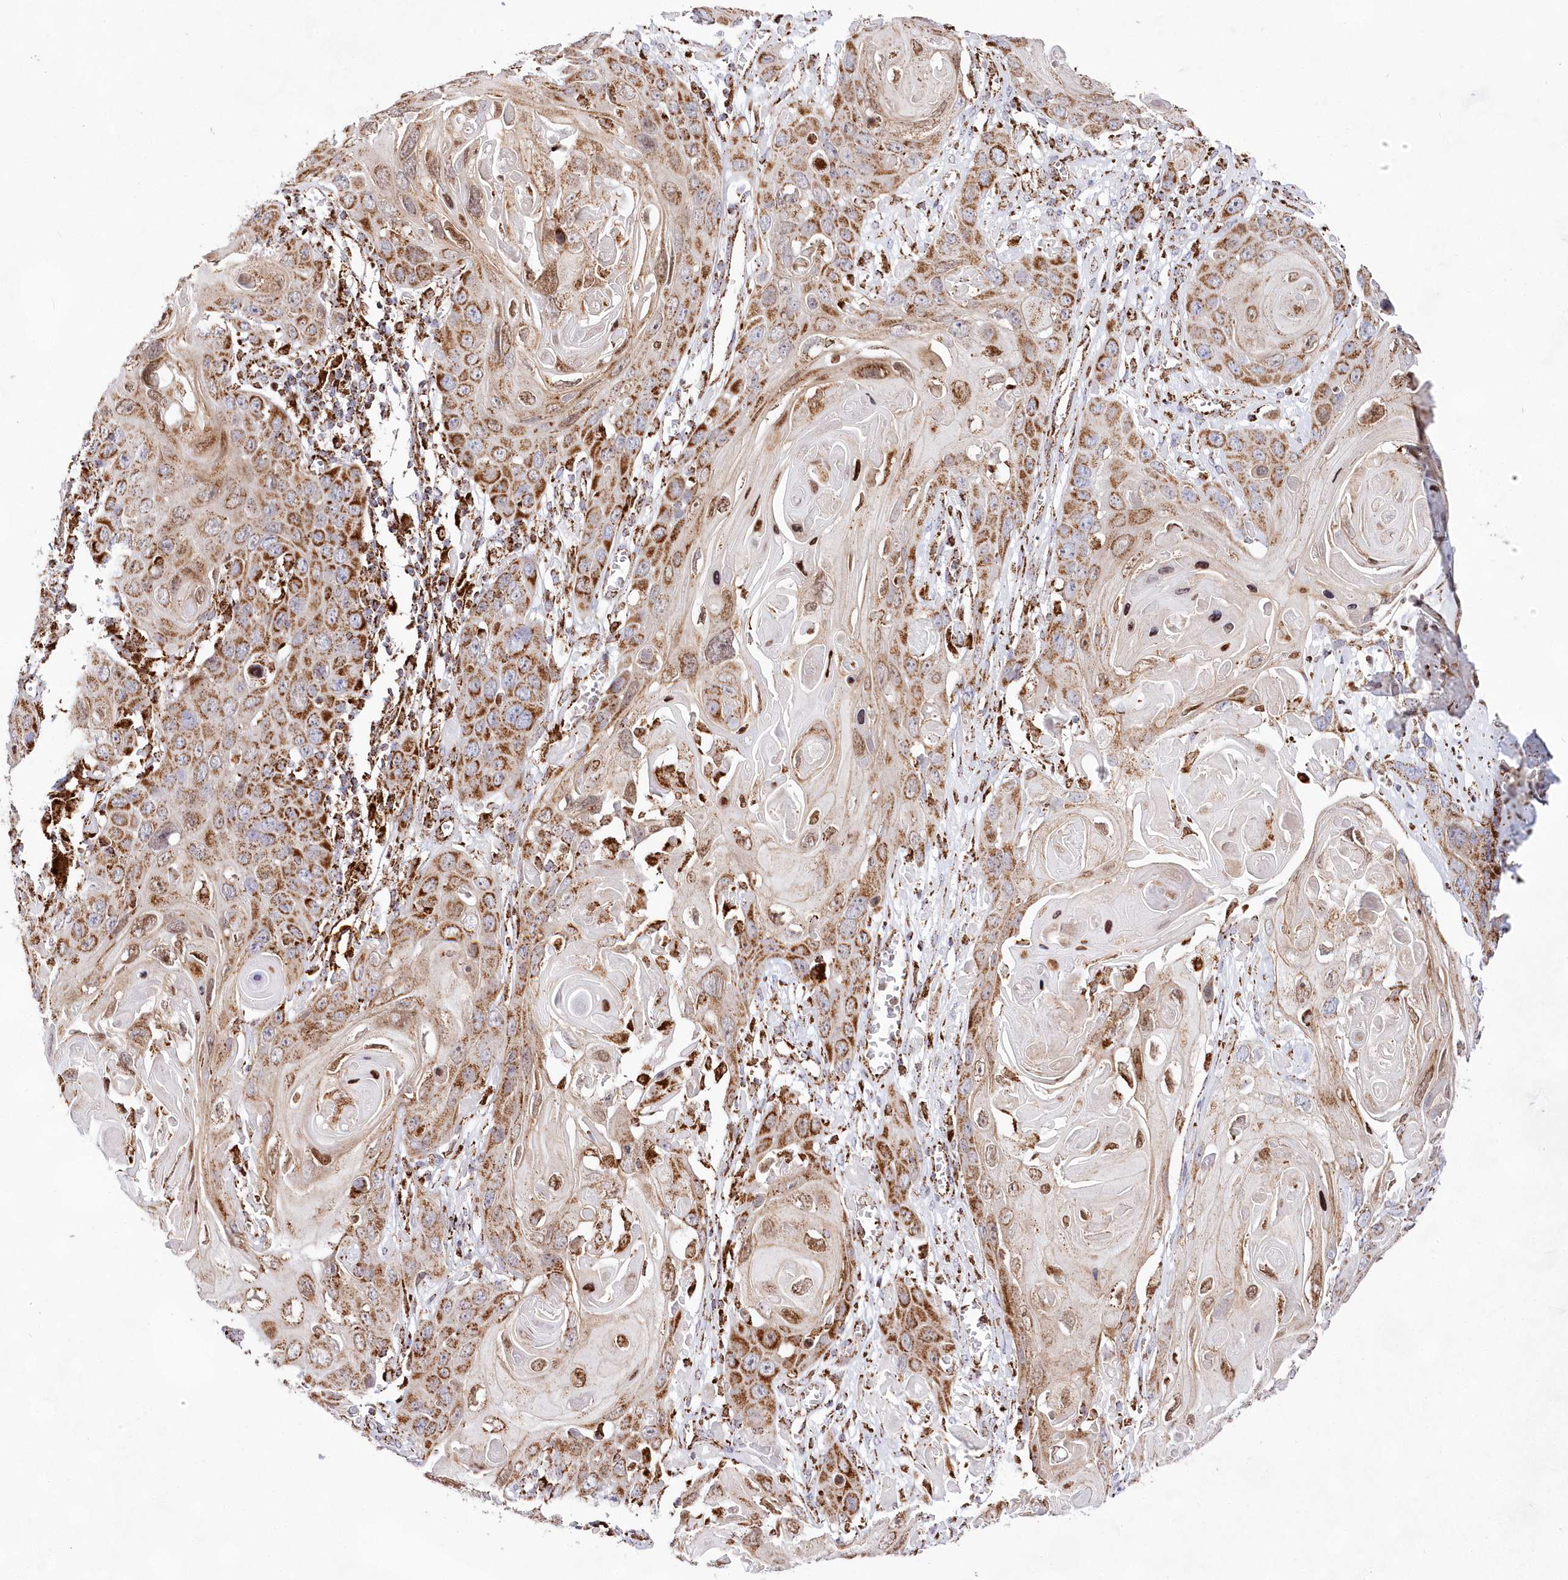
{"staining": {"intensity": "moderate", "quantity": ">75%", "location": "cytoplasmic/membranous"}, "tissue": "skin cancer", "cell_type": "Tumor cells", "image_type": "cancer", "snomed": [{"axis": "morphology", "description": "Squamous cell carcinoma, NOS"}, {"axis": "topography", "description": "Skin"}], "caption": "Brown immunohistochemical staining in human skin squamous cell carcinoma shows moderate cytoplasmic/membranous staining in about >75% of tumor cells.", "gene": "HADHB", "patient": {"sex": "male", "age": 55}}